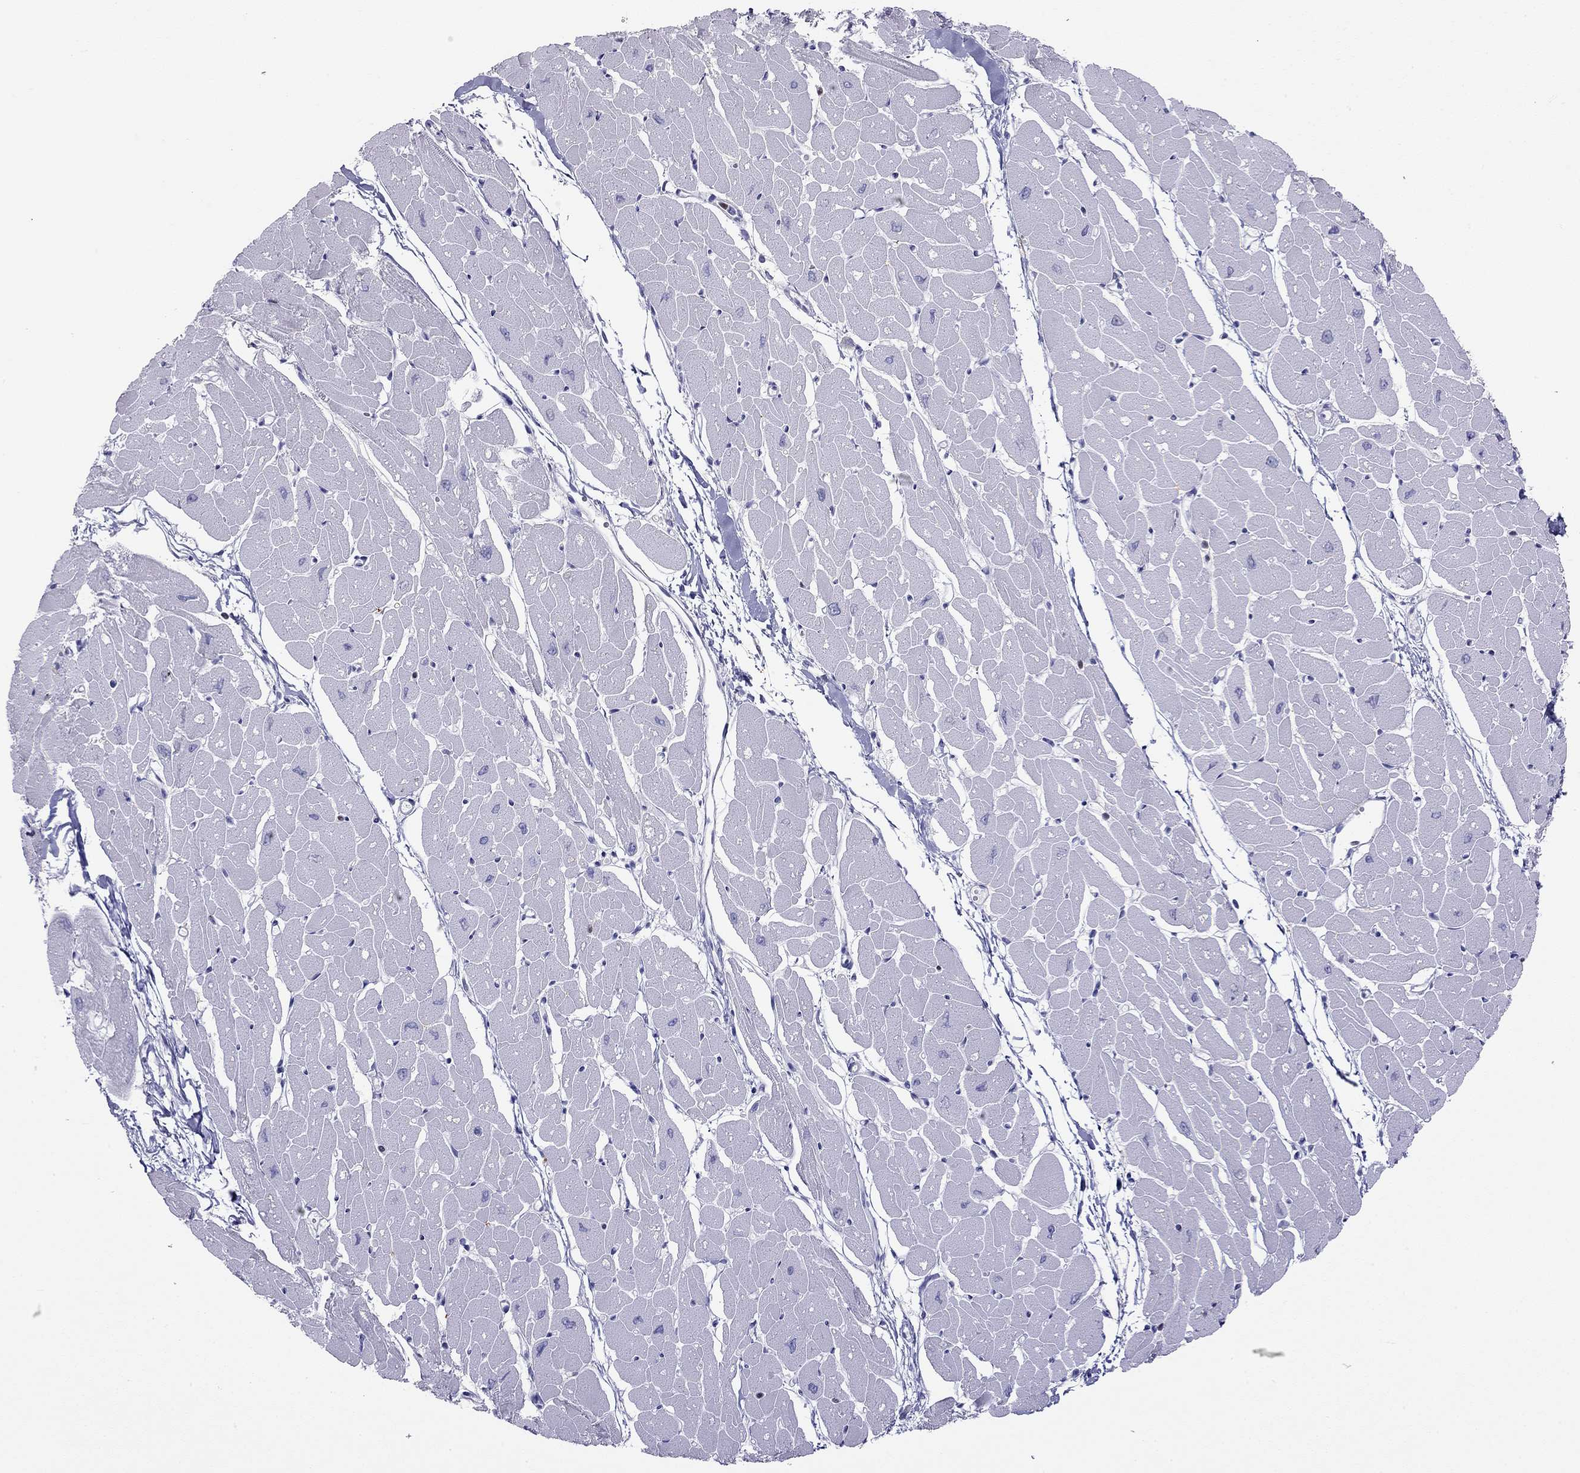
{"staining": {"intensity": "negative", "quantity": "none", "location": "none"}, "tissue": "heart muscle", "cell_type": "Cardiomyocytes", "image_type": "normal", "snomed": [{"axis": "morphology", "description": "Normal tissue, NOS"}, {"axis": "topography", "description": "Heart"}], "caption": "High magnification brightfield microscopy of unremarkable heart muscle stained with DAB (3,3'-diaminobenzidine) (brown) and counterstained with hematoxylin (blue): cardiomyocytes show no significant positivity. (DAB immunohistochemistry (IHC) with hematoxylin counter stain).", "gene": "SH2D2A", "patient": {"sex": "male", "age": 57}}